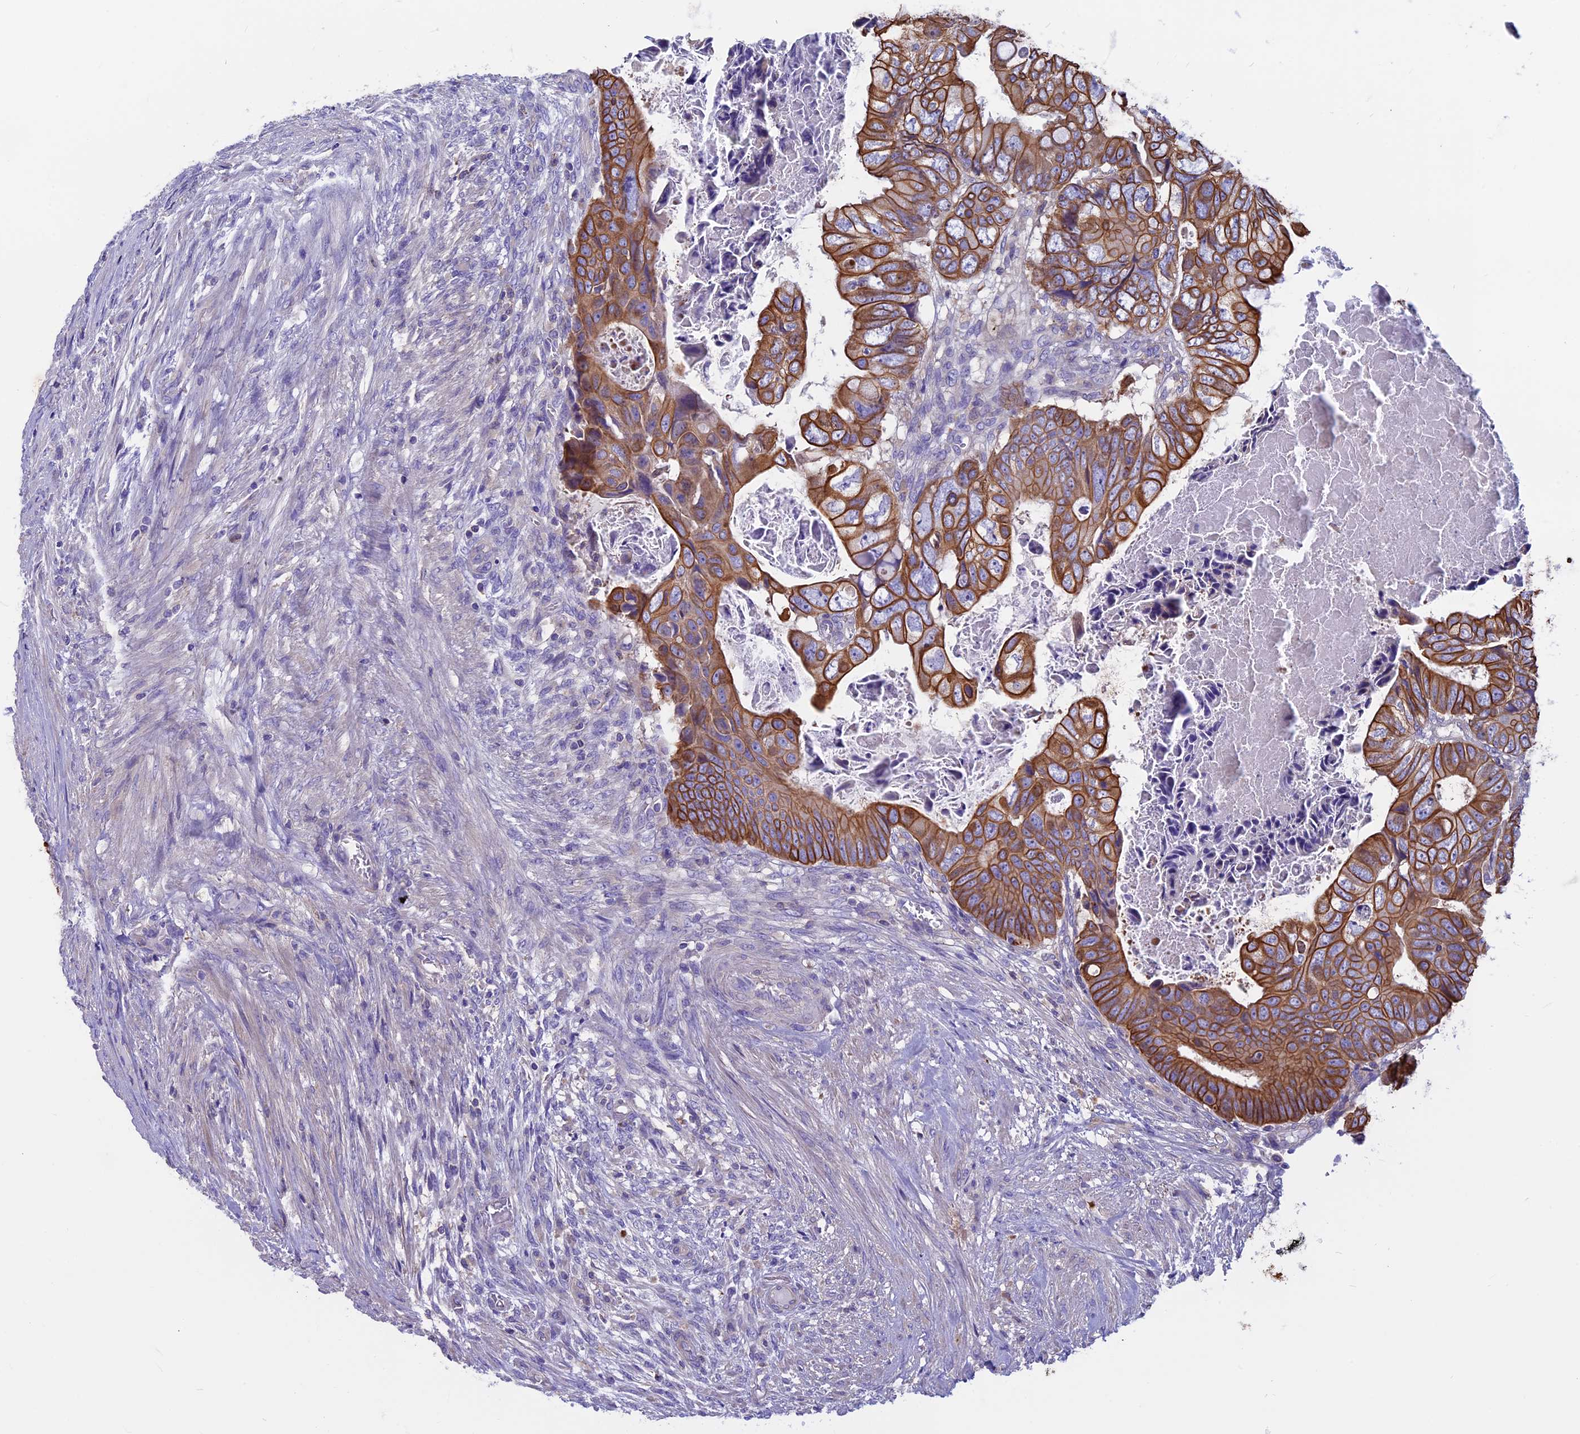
{"staining": {"intensity": "strong", "quantity": ">75%", "location": "cytoplasmic/membranous"}, "tissue": "colorectal cancer", "cell_type": "Tumor cells", "image_type": "cancer", "snomed": [{"axis": "morphology", "description": "Adenocarcinoma, NOS"}, {"axis": "topography", "description": "Rectum"}], "caption": "A photomicrograph of human colorectal cancer (adenocarcinoma) stained for a protein displays strong cytoplasmic/membranous brown staining in tumor cells.", "gene": "CDAN1", "patient": {"sex": "female", "age": 78}}